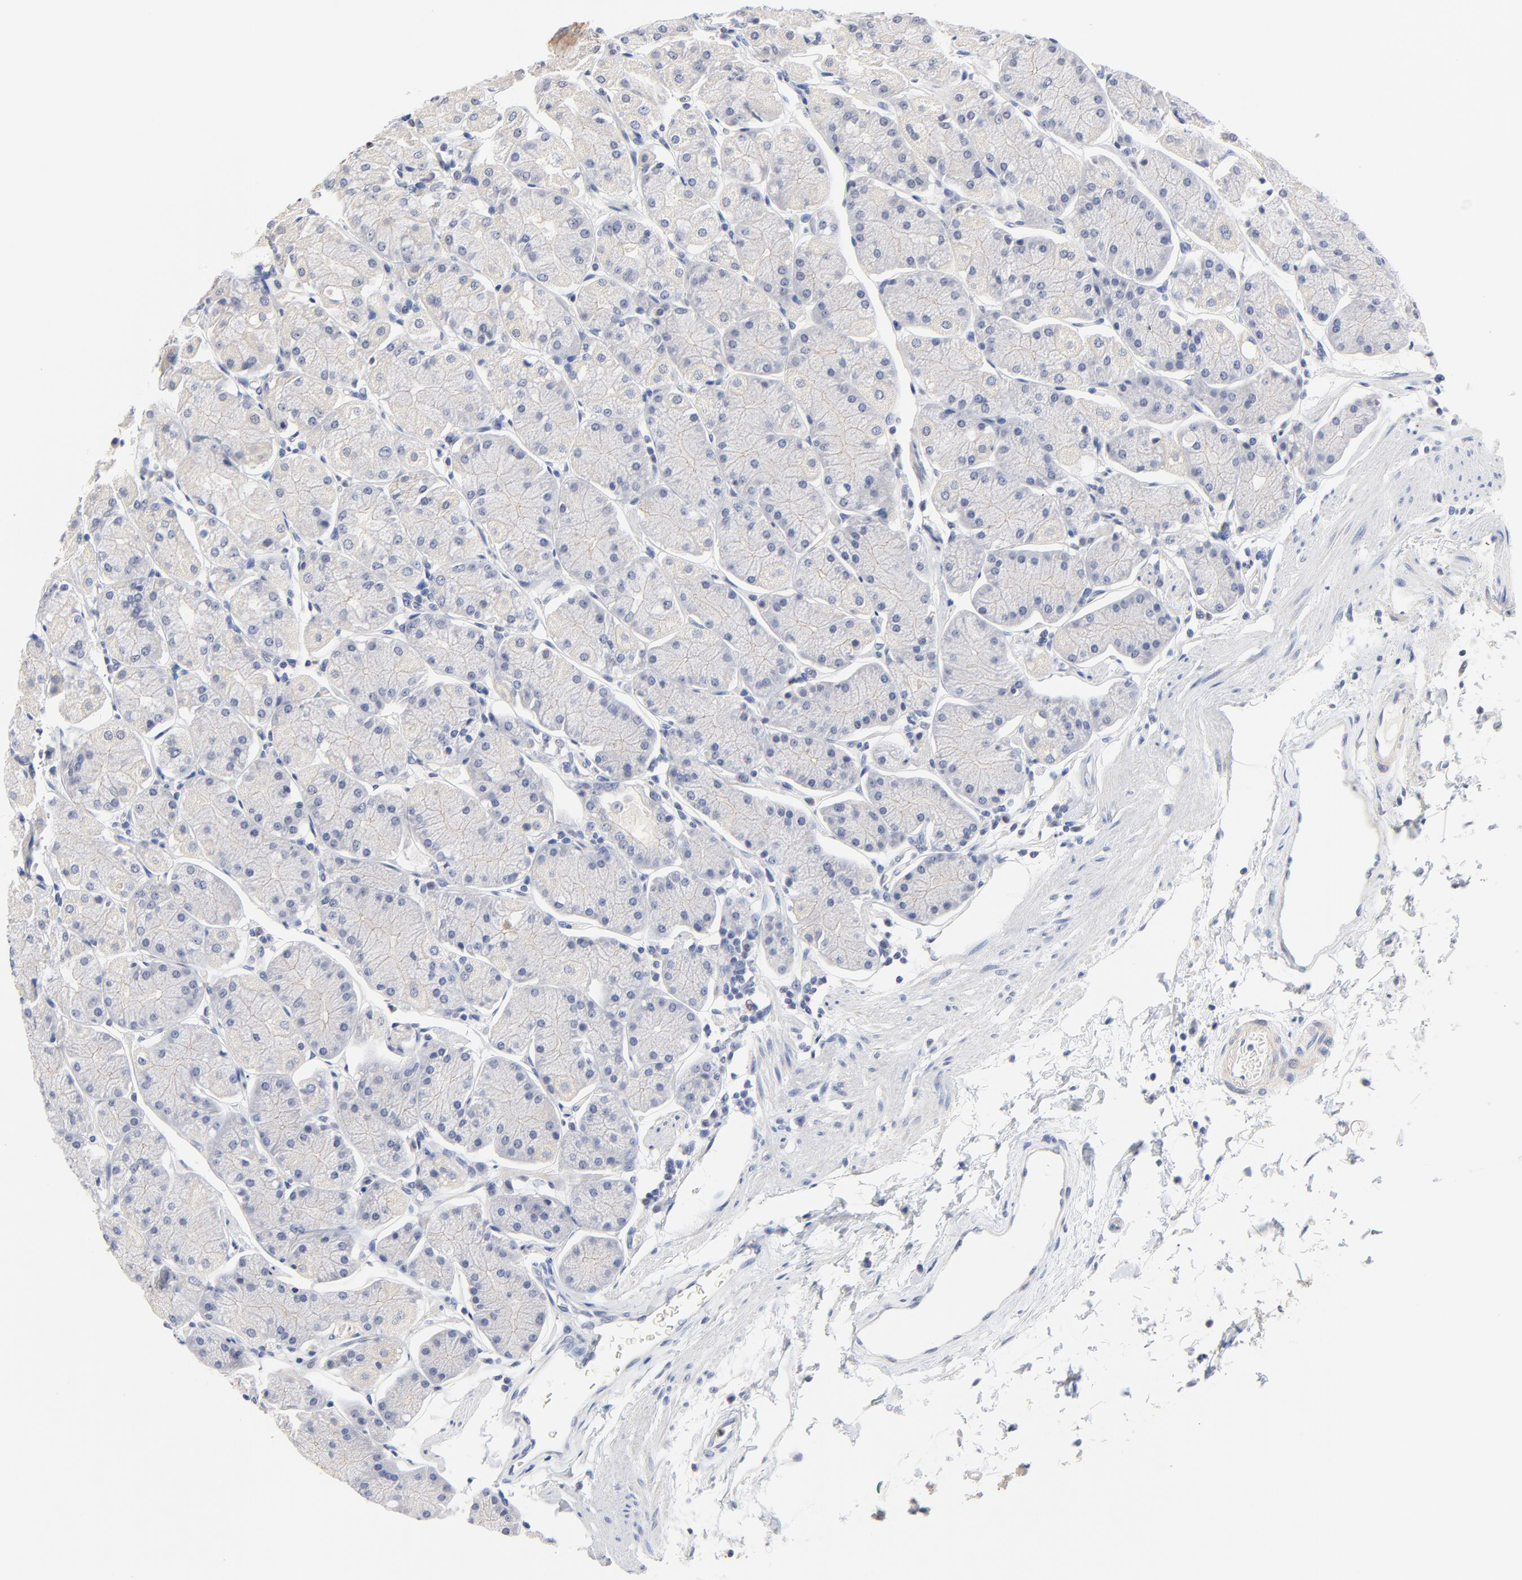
{"staining": {"intensity": "moderate", "quantity": "<25%", "location": "cytoplasmic/membranous"}, "tissue": "stomach", "cell_type": "Glandular cells", "image_type": "normal", "snomed": [{"axis": "morphology", "description": "Normal tissue, NOS"}, {"axis": "topography", "description": "Stomach, upper"}, {"axis": "topography", "description": "Stomach"}], "caption": "Human stomach stained for a protein (brown) reveals moderate cytoplasmic/membranous positive positivity in approximately <25% of glandular cells.", "gene": "AADAC", "patient": {"sex": "male", "age": 76}}